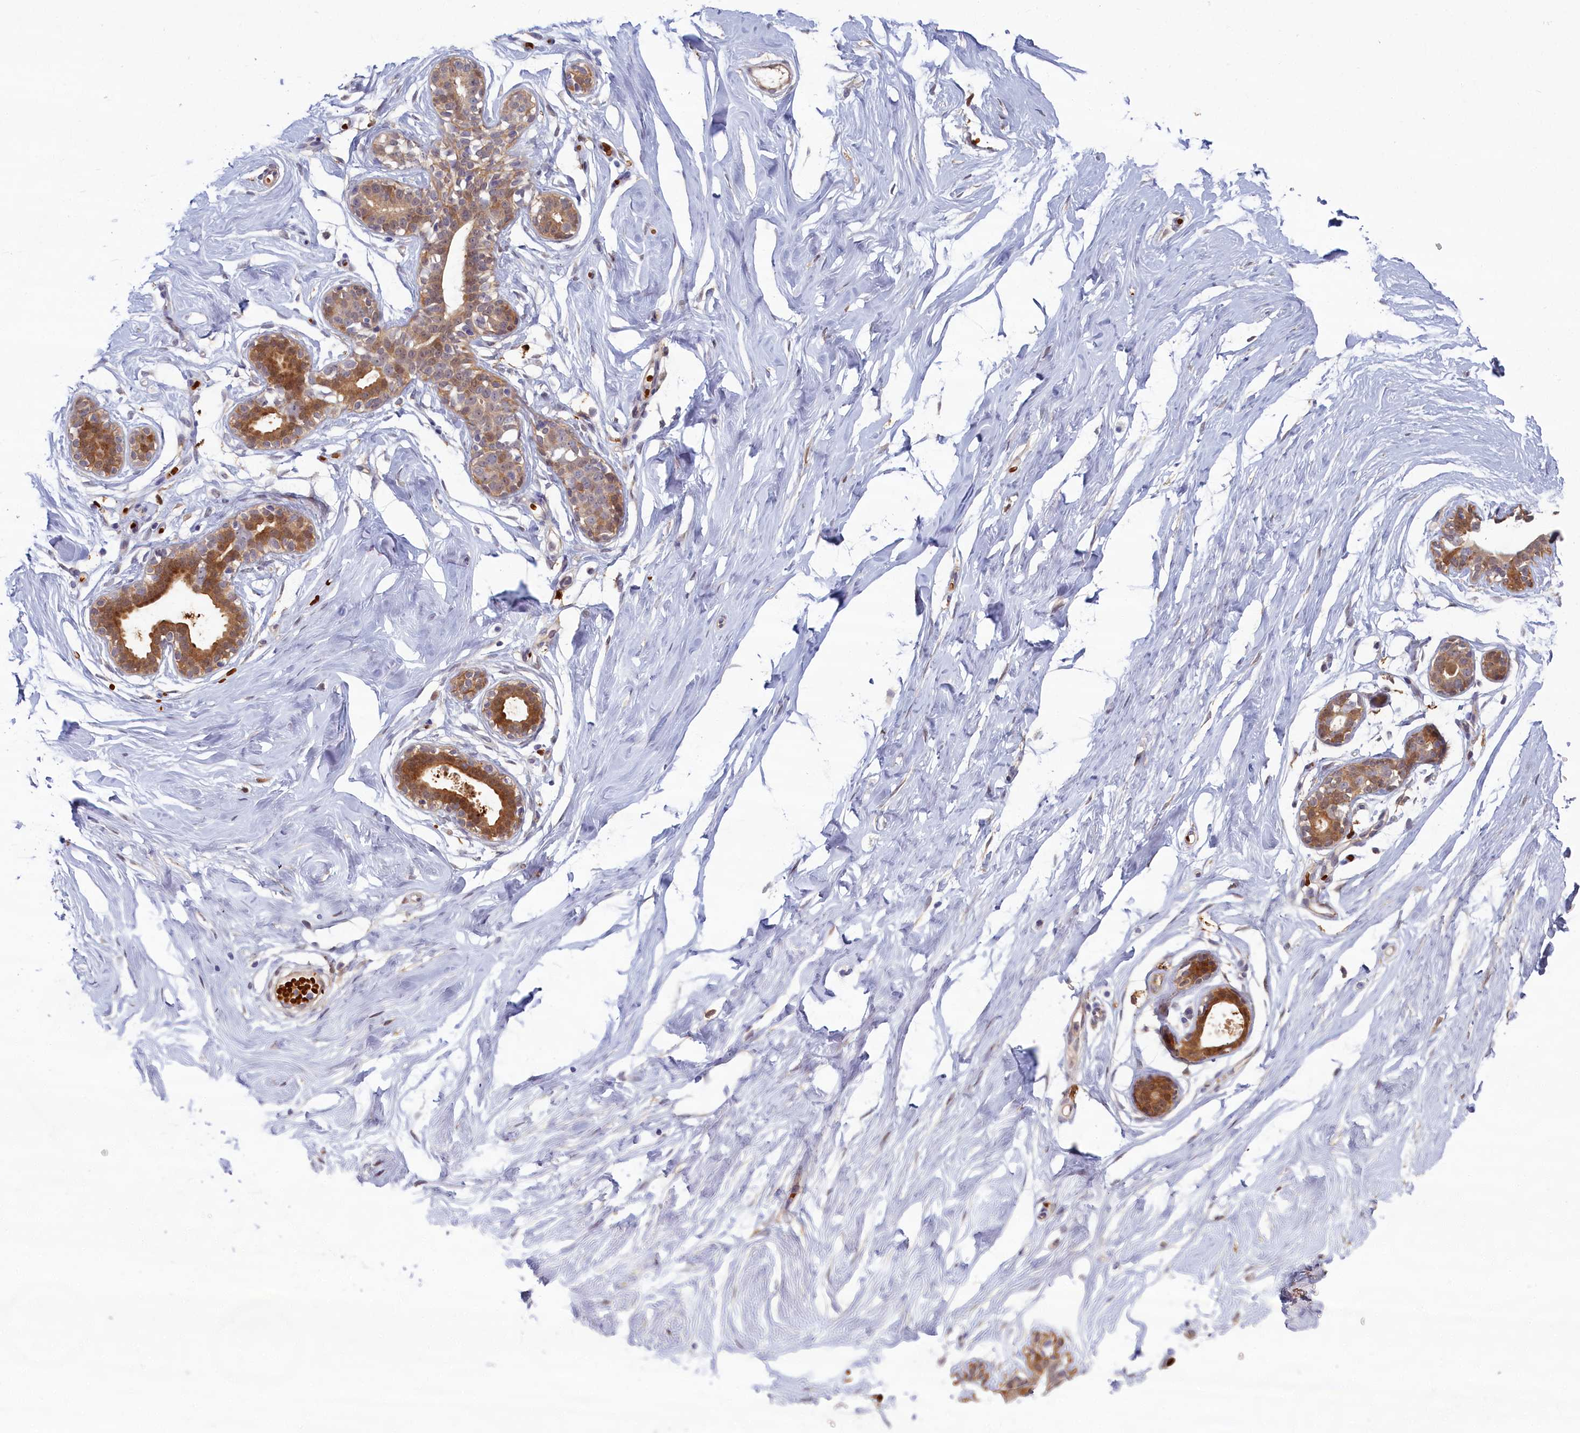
{"staining": {"intensity": "moderate", "quantity": ">75%", "location": "cytoplasmic/membranous"}, "tissue": "breast", "cell_type": "Adipocytes", "image_type": "normal", "snomed": [{"axis": "morphology", "description": "Normal tissue, NOS"}, {"axis": "morphology", "description": "Adenoma, NOS"}, {"axis": "topography", "description": "Breast"}], "caption": "A medium amount of moderate cytoplasmic/membranous positivity is identified in approximately >75% of adipocytes in unremarkable breast.", "gene": "BLVRB", "patient": {"sex": "female", "age": 23}}